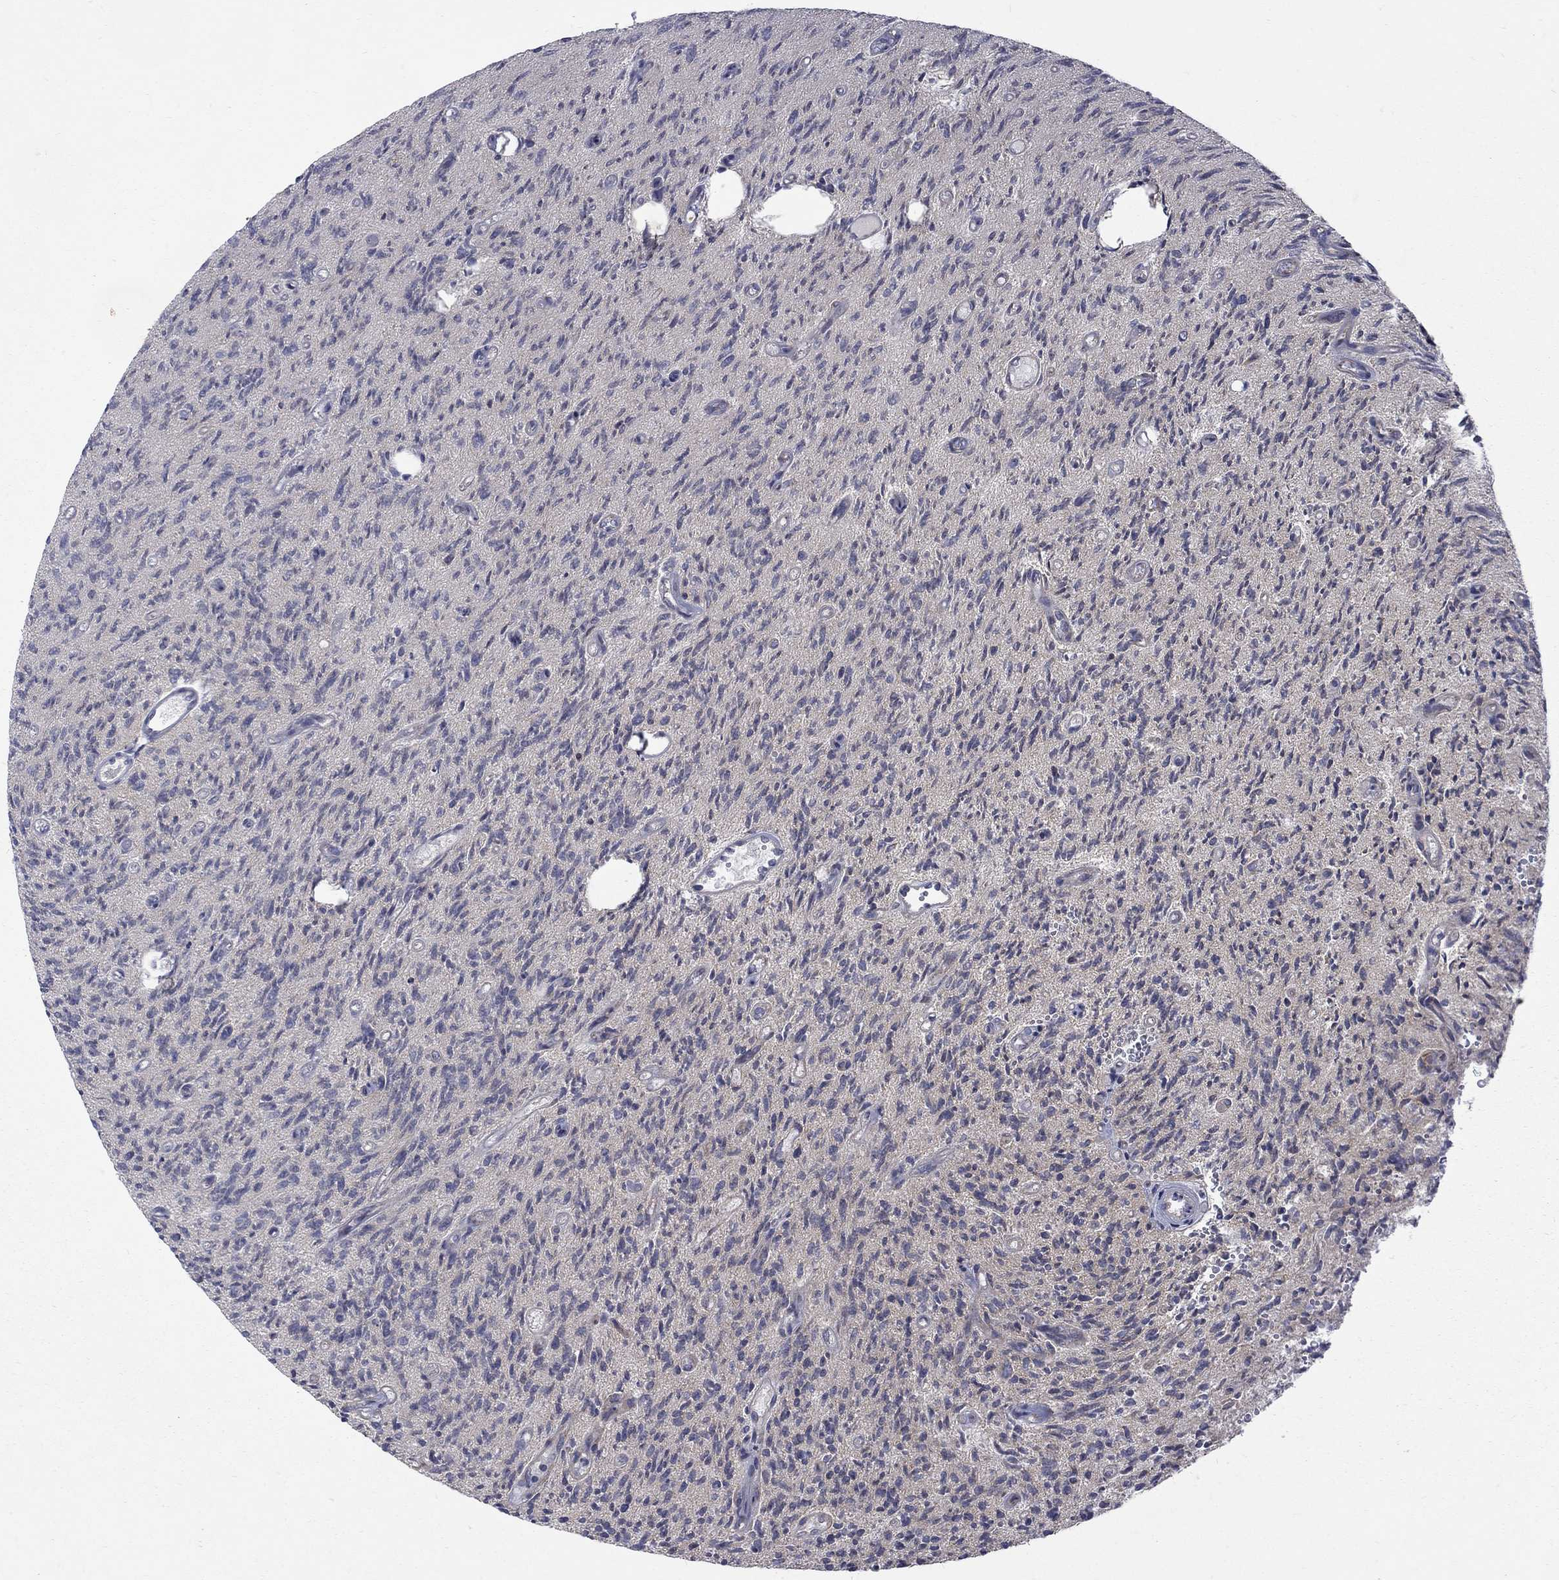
{"staining": {"intensity": "negative", "quantity": "none", "location": "none"}, "tissue": "glioma", "cell_type": "Tumor cells", "image_type": "cancer", "snomed": [{"axis": "morphology", "description": "Glioma, malignant, High grade"}, {"axis": "topography", "description": "Brain"}], "caption": "There is no significant expression in tumor cells of malignant glioma (high-grade).", "gene": "SH2B1", "patient": {"sex": "male", "age": 64}}